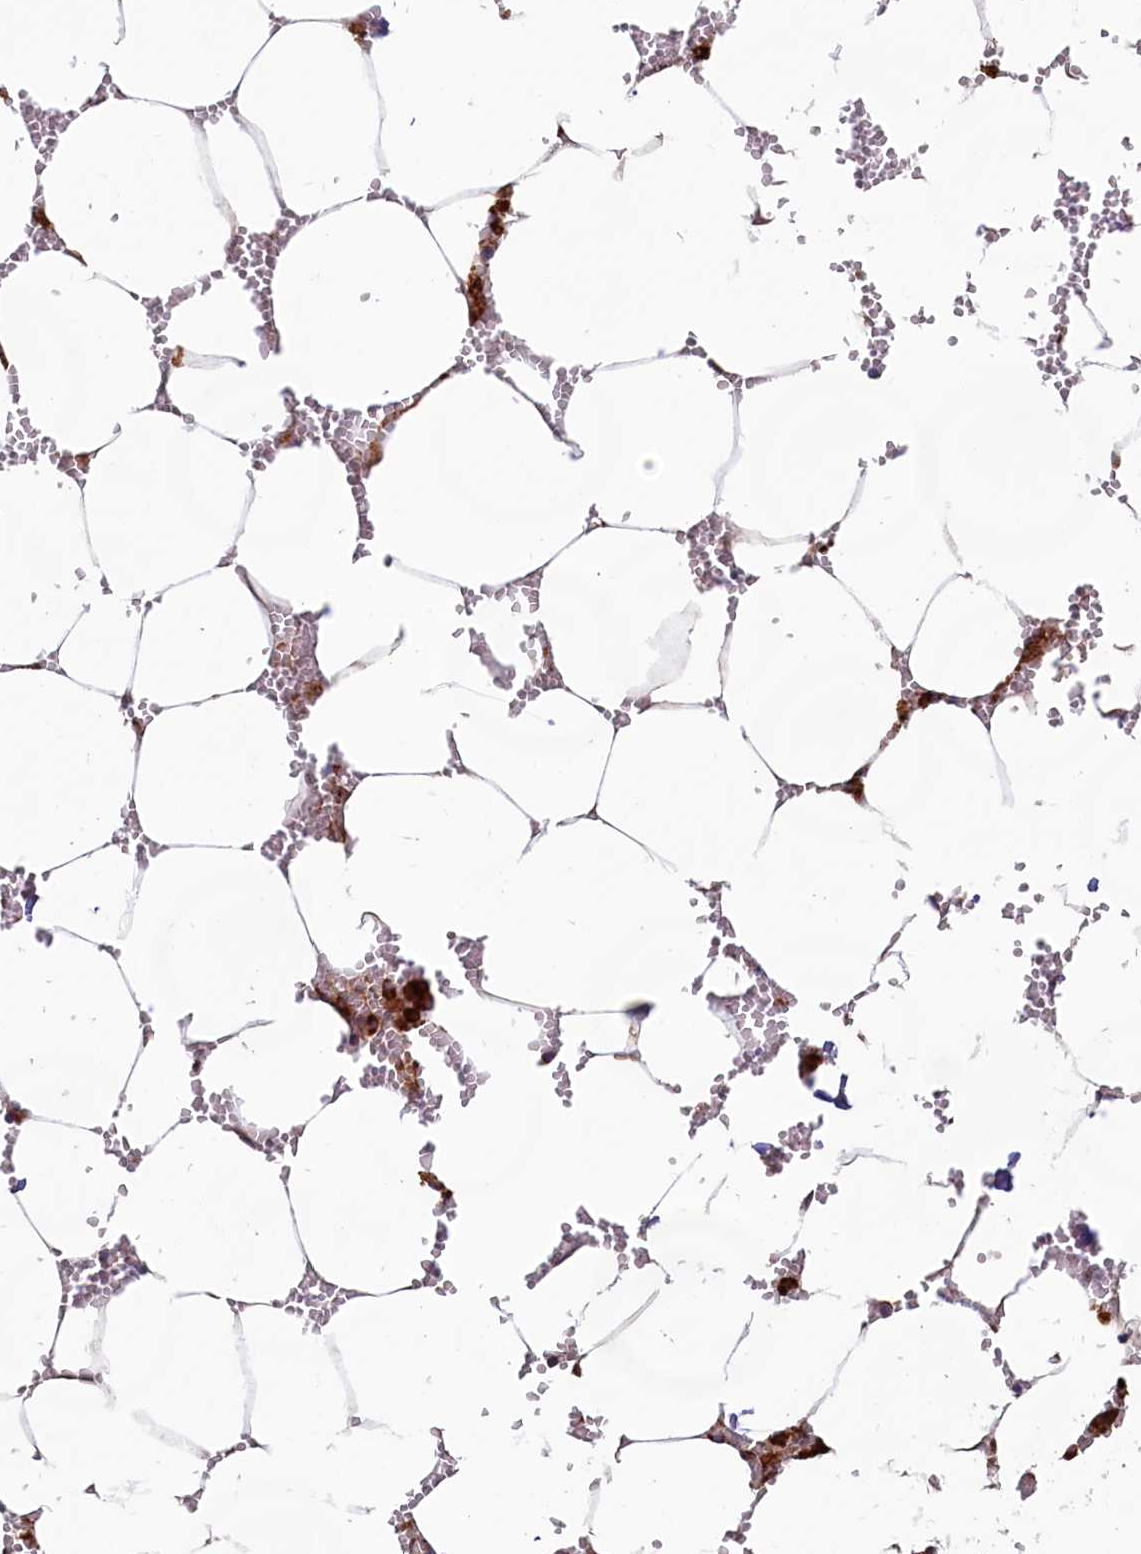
{"staining": {"intensity": "strong", "quantity": "25%-75%", "location": "cytoplasmic/membranous"}, "tissue": "bone marrow", "cell_type": "Hematopoietic cells", "image_type": "normal", "snomed": [{"axis": "morphology", "description": "Normal tissue, NOS"}, {"axis": "topography", "description": "Bone marrow"}], "caption": "The histopathology image displays staining of unremarkable bone marrow, revealing strong cytoplasmic/membranous protein staining (brown color) within hematopoietic cells.", "gene": "TBC1D19", "patient": {"sex": "male", "age": 70}}